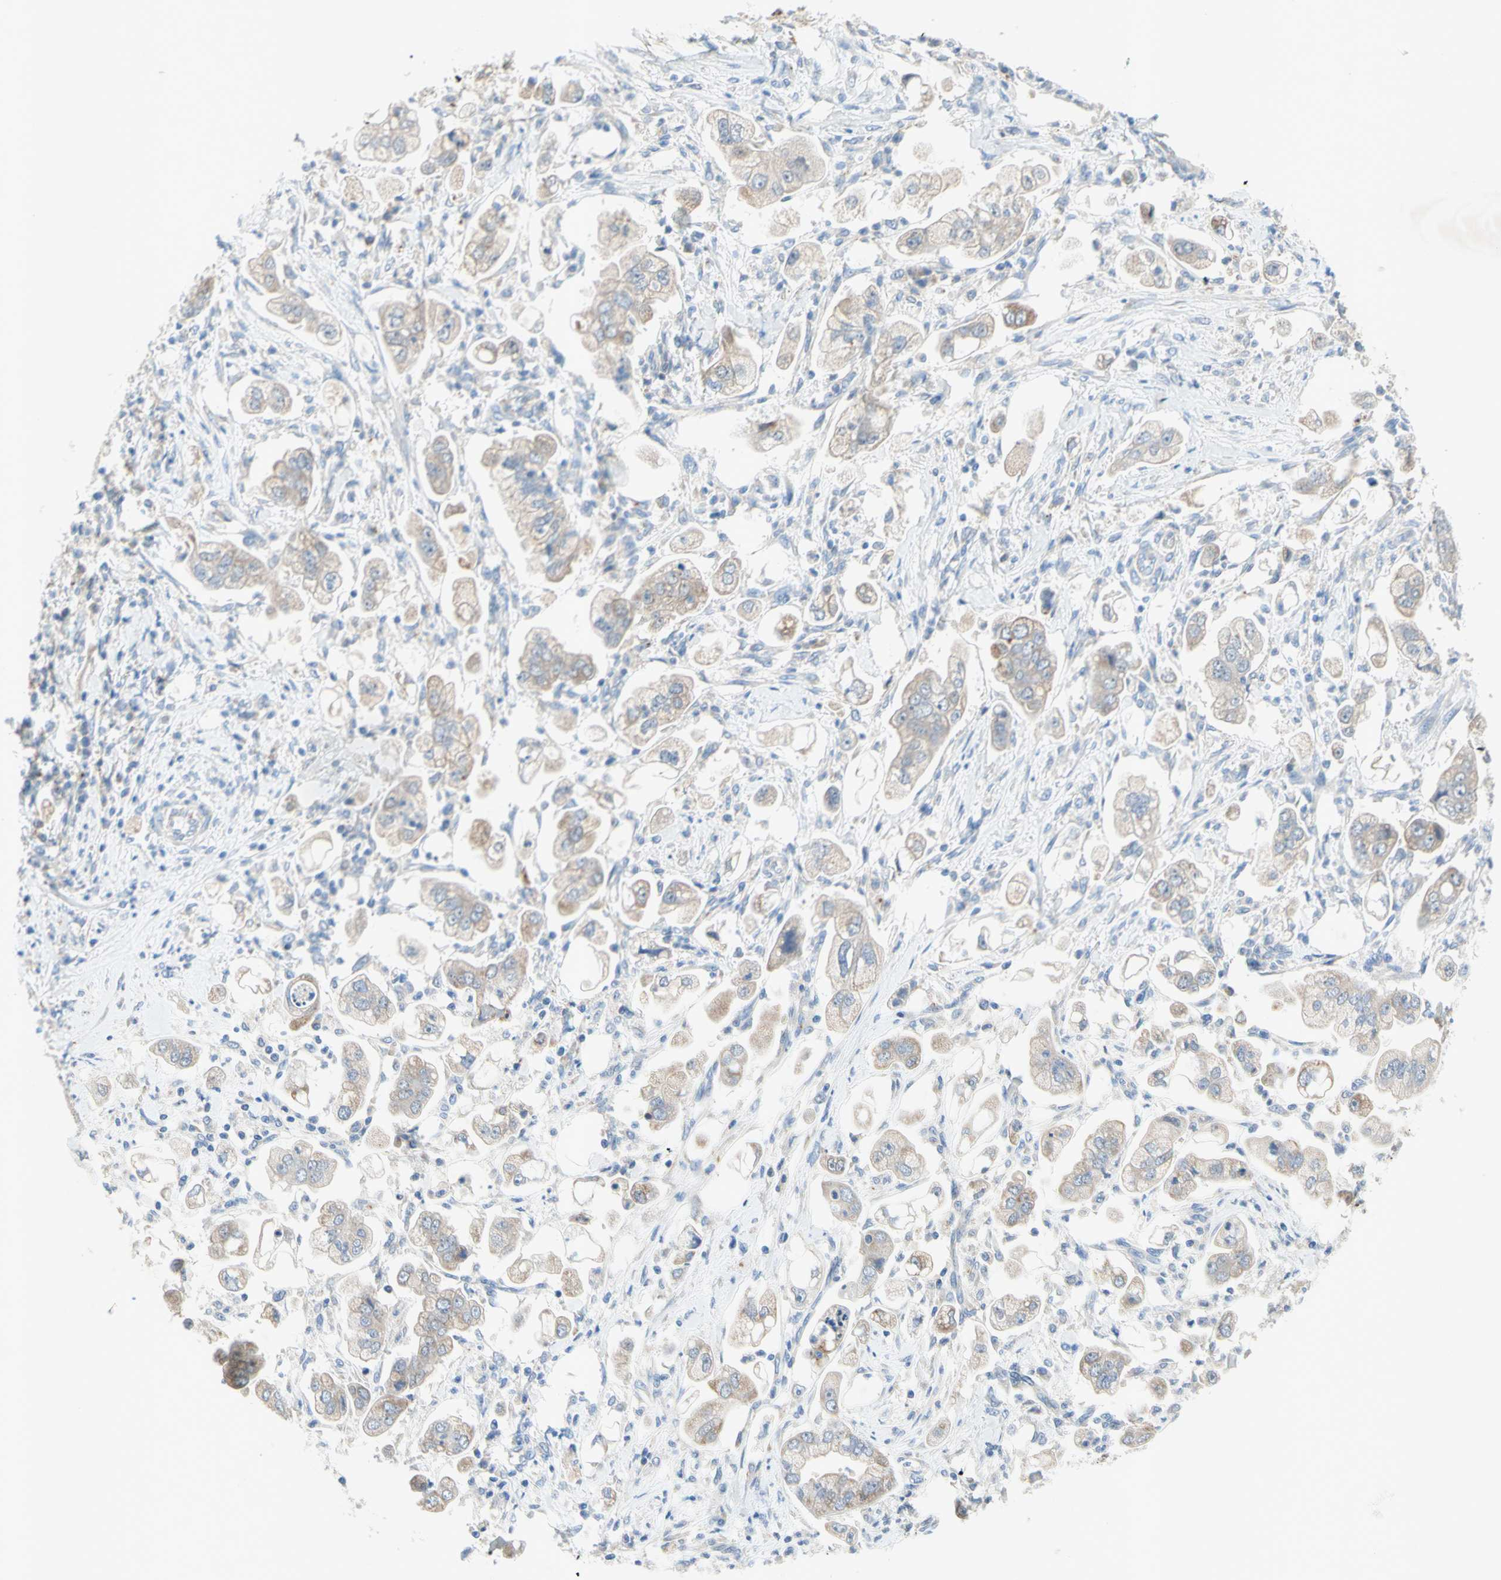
{"staining": {"intensity": "weak", "quantity": ">75%", "location": "cytoplasmic/membranous"}, "tissue": "stomach cancer", "cell_type": "Tumor cells", "image_type": "cancer", "snomed": [{"axis": "morphology", "description": "Adenocarcinoma, NOS"}, {"axis": "topography", "description": "Stomach"}], "caption": "DAB immunohistochemical staining of human stomach cancer (adenocarcinoma) demonstrates weak cytoplasmic/membranous protein positivity in approximately >75% of tumor cells. Ihc stains the protein in brown and the nuclei are stained blue.", "gene": "MFF", "patient": {"sex": "male", "age": 62}}